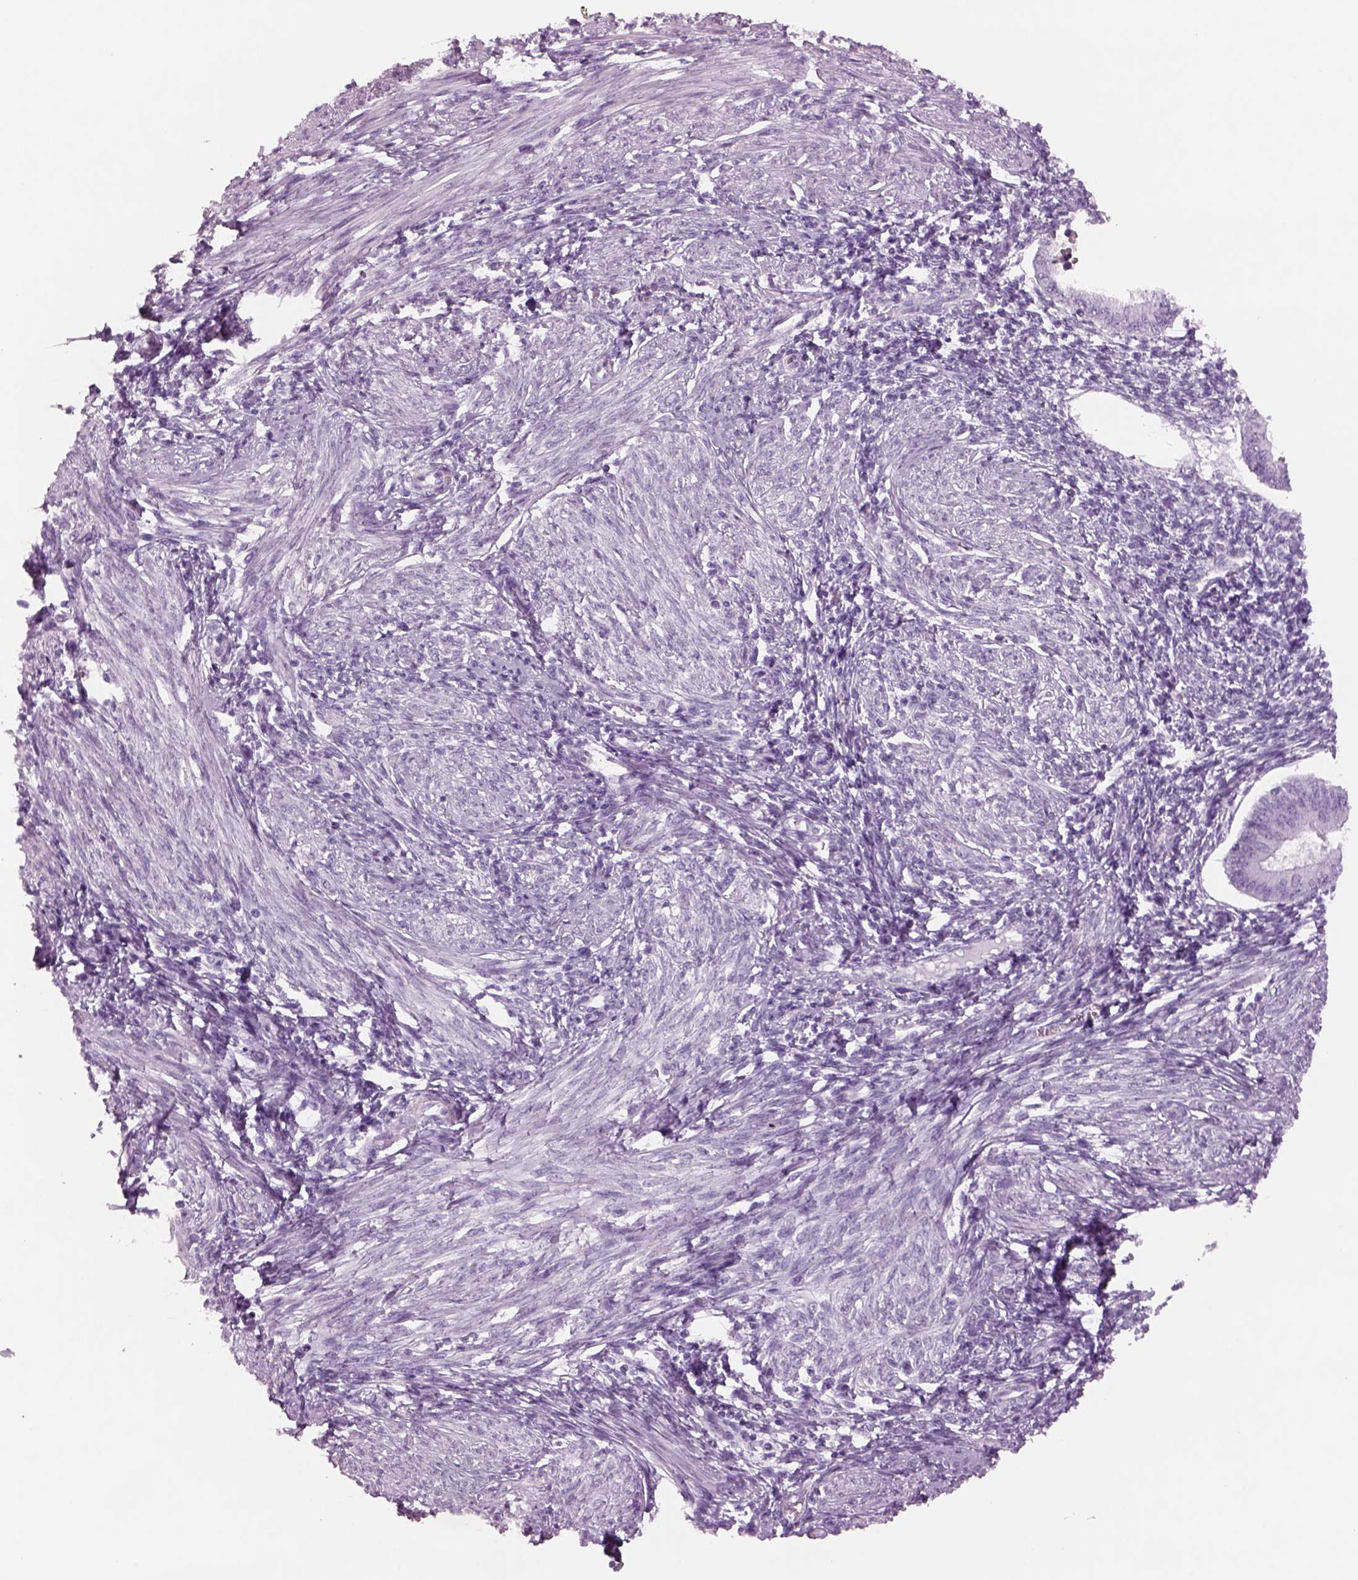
{"staining": {"intensity": "negative", "quantity": "none", "location": "none"}, "tissue": "endometrium", "cell_type": "Cells in endometrial stroma", "image_type": "normal", "snomed": [{"axis": "morphology", "description": "Normal tissue, NOS"}, {"axis": "topography", "description": "Endometrium"}], "caption": "Endometrium was stained to show a protein in brown. There is no significant staining in cells in endometrial stroma. (DAB (3,3'-diaminobenzidine) IHC with hematoxylin counter stain).", "gene": "RHO", "patient": {"sex": "female", "age": 42}}